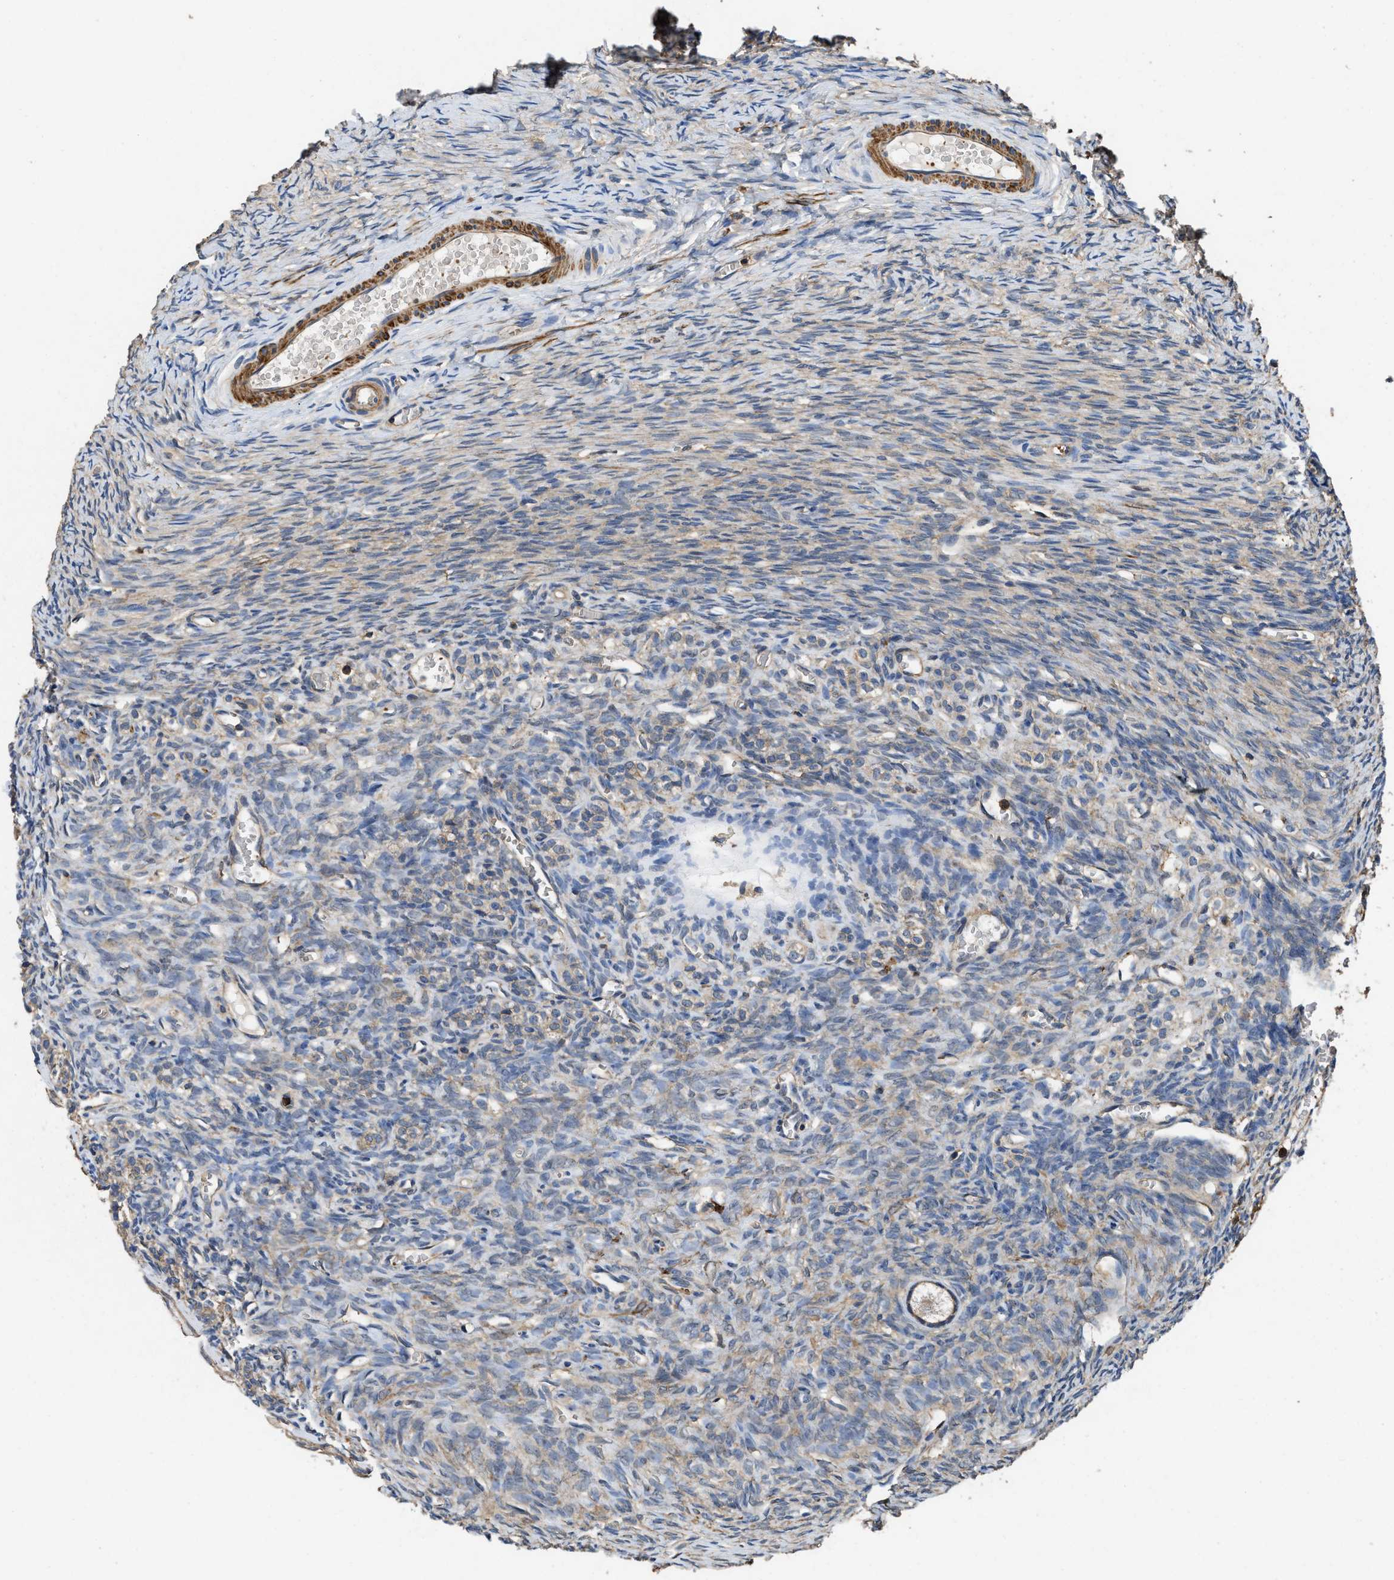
{"staining": {"intensity": "weak", "quantity": ">75%", "location": "cytoplasmic/membranous"}, "tissue": "ovary", "cell_type": "Follicle cells", "image_type": "normal", "snomed": [{"axis": "morphology", "description": "Normal tissue, NOS"}, {"axis": "topography", "description": "Ovary"}], "caption": "Ovary stained with DAB immunohistochemistry displays low levels of weak cytoplasmic/membranous staining in approximately >75% of follicle cells.", "gene": "LINGO2", "patient": {"sex": "female", "age": 27}}